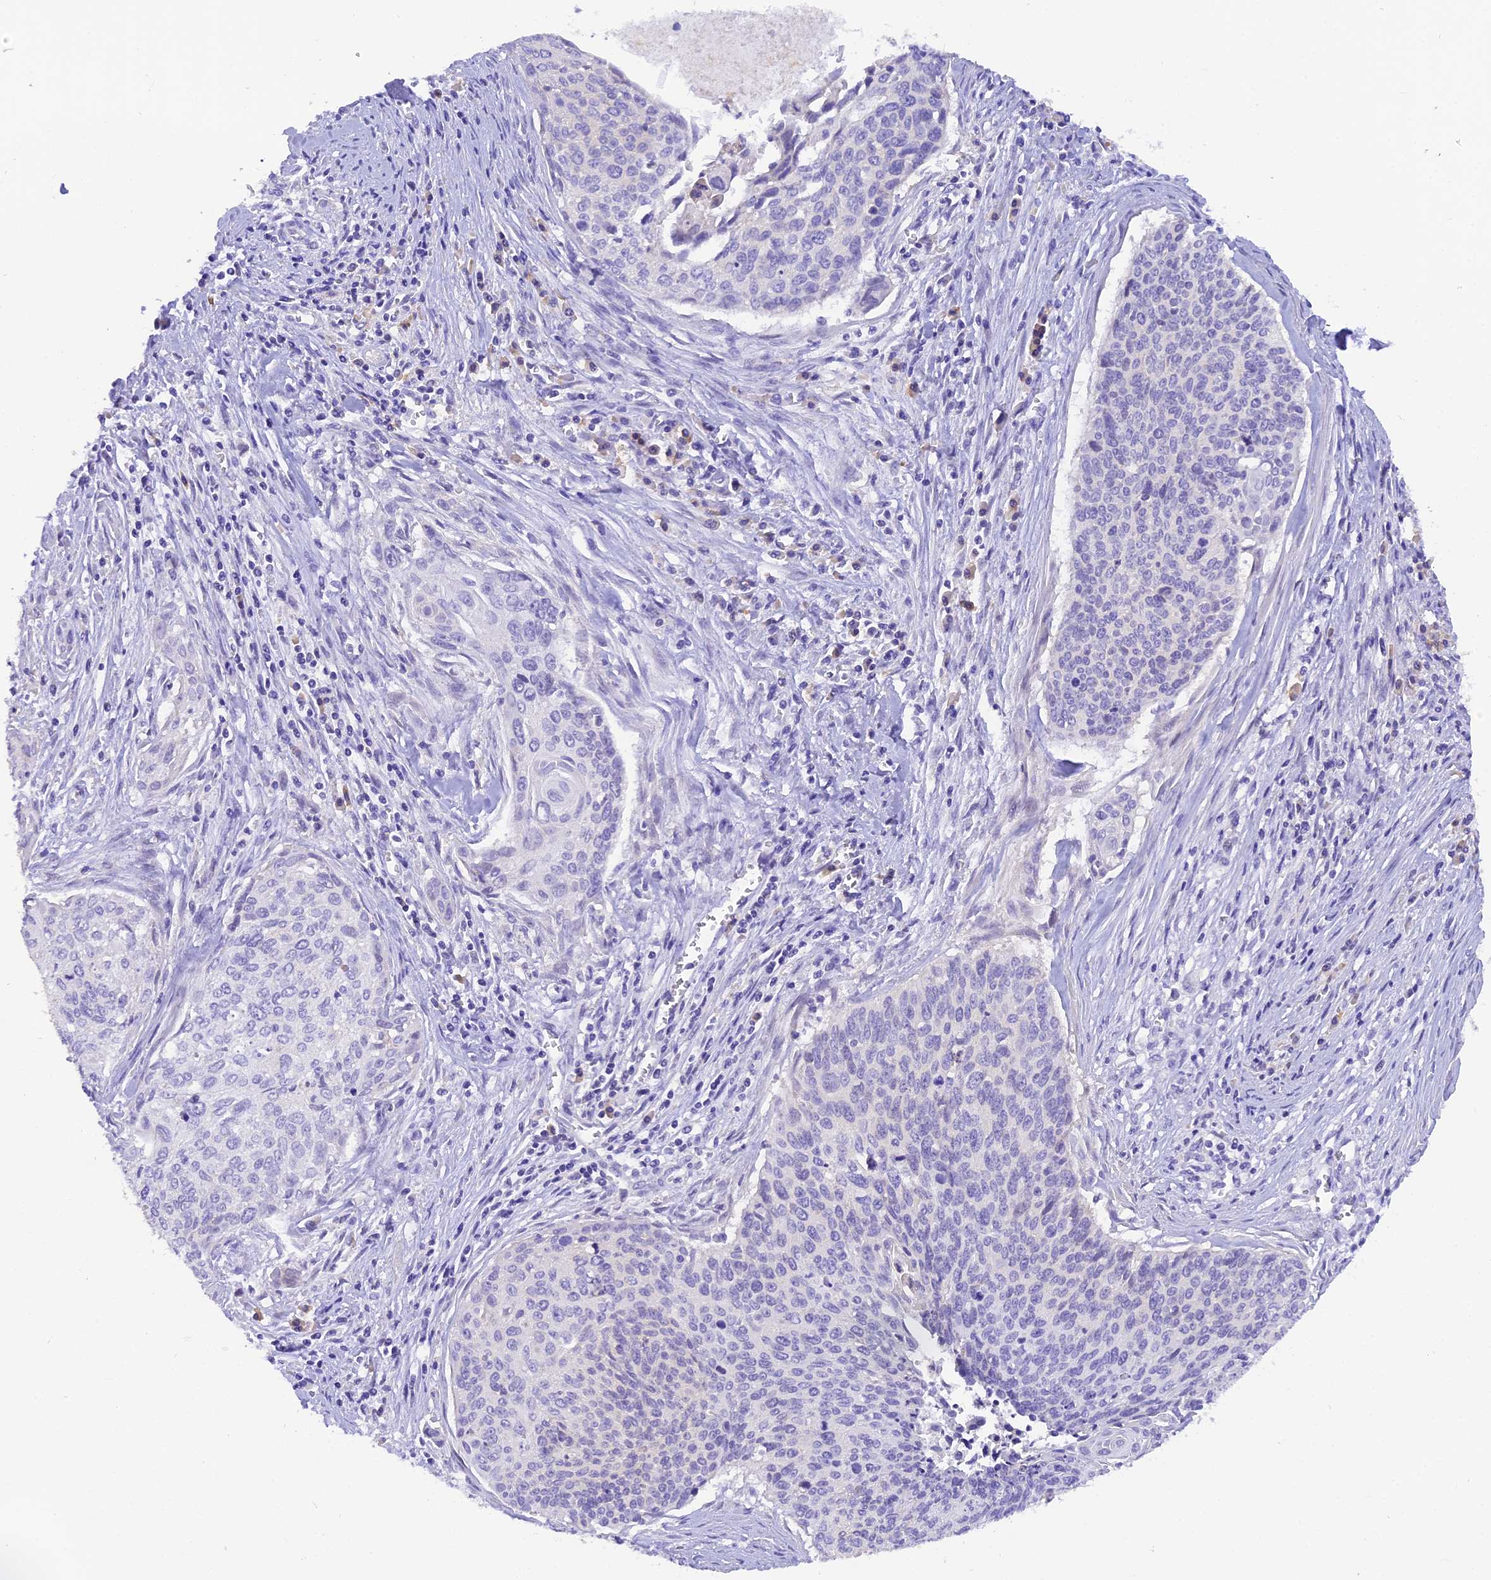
{"staining": {"intensity": "negative", "quantity": "none", "location": "none"}, "tissue": "cervical cancer", "cell_type": "Tumor cells", "image_type": "cancer", "snomed": [{"axis": "morphology", "description": "Squamous cell carcinoma, NOS"}, {"axis": "topography", "description": "Cervix"}], "caption": "Tumor cells are negative for brown protein staining in cervical squamous cell carcinoma. (Immunohistochemistry (ihc), brightfield microscopy, high magnification).", "gene": "COL6A5", "patient": {"sex": "female", "age": 55}}